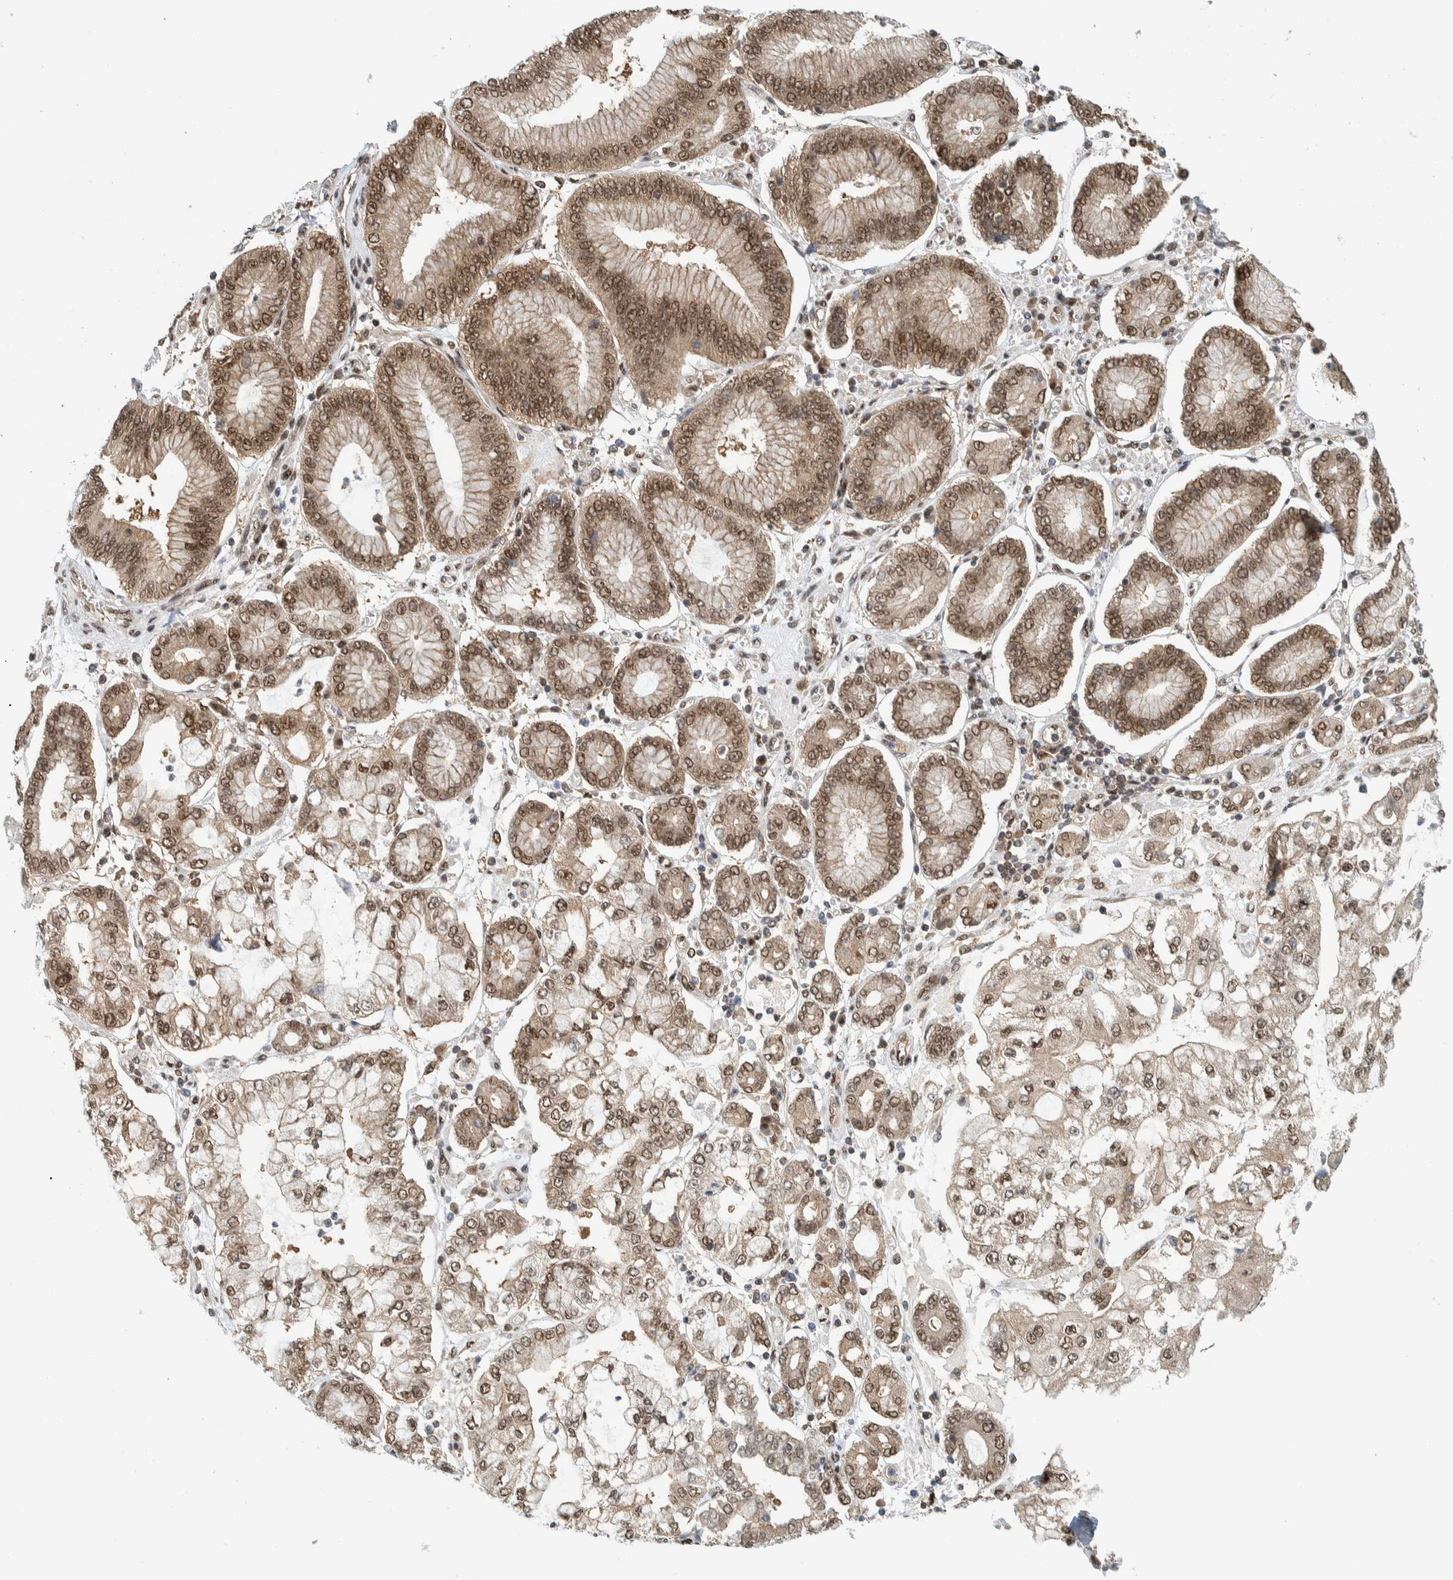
{"staining": {"intensity": "moderate", "quantity": ">75%", "location": "nuclear"}, "tissue": "stomach cancer", "cell_type": "Tumor cells", "image_type": "cancer", "snomed": [{"axis": "morphology", "description": "Adenocarcinoma, NOS"}, {"axis": "topography", "description": "Stomach"}], "caption": "Stomach cancer (adenocarcinoma) tissue exhibits moderate nuclear expression in approximately >75% of tumor cells", "gene": "COPS3", "patient": {"sex": "male", "age": 76}}